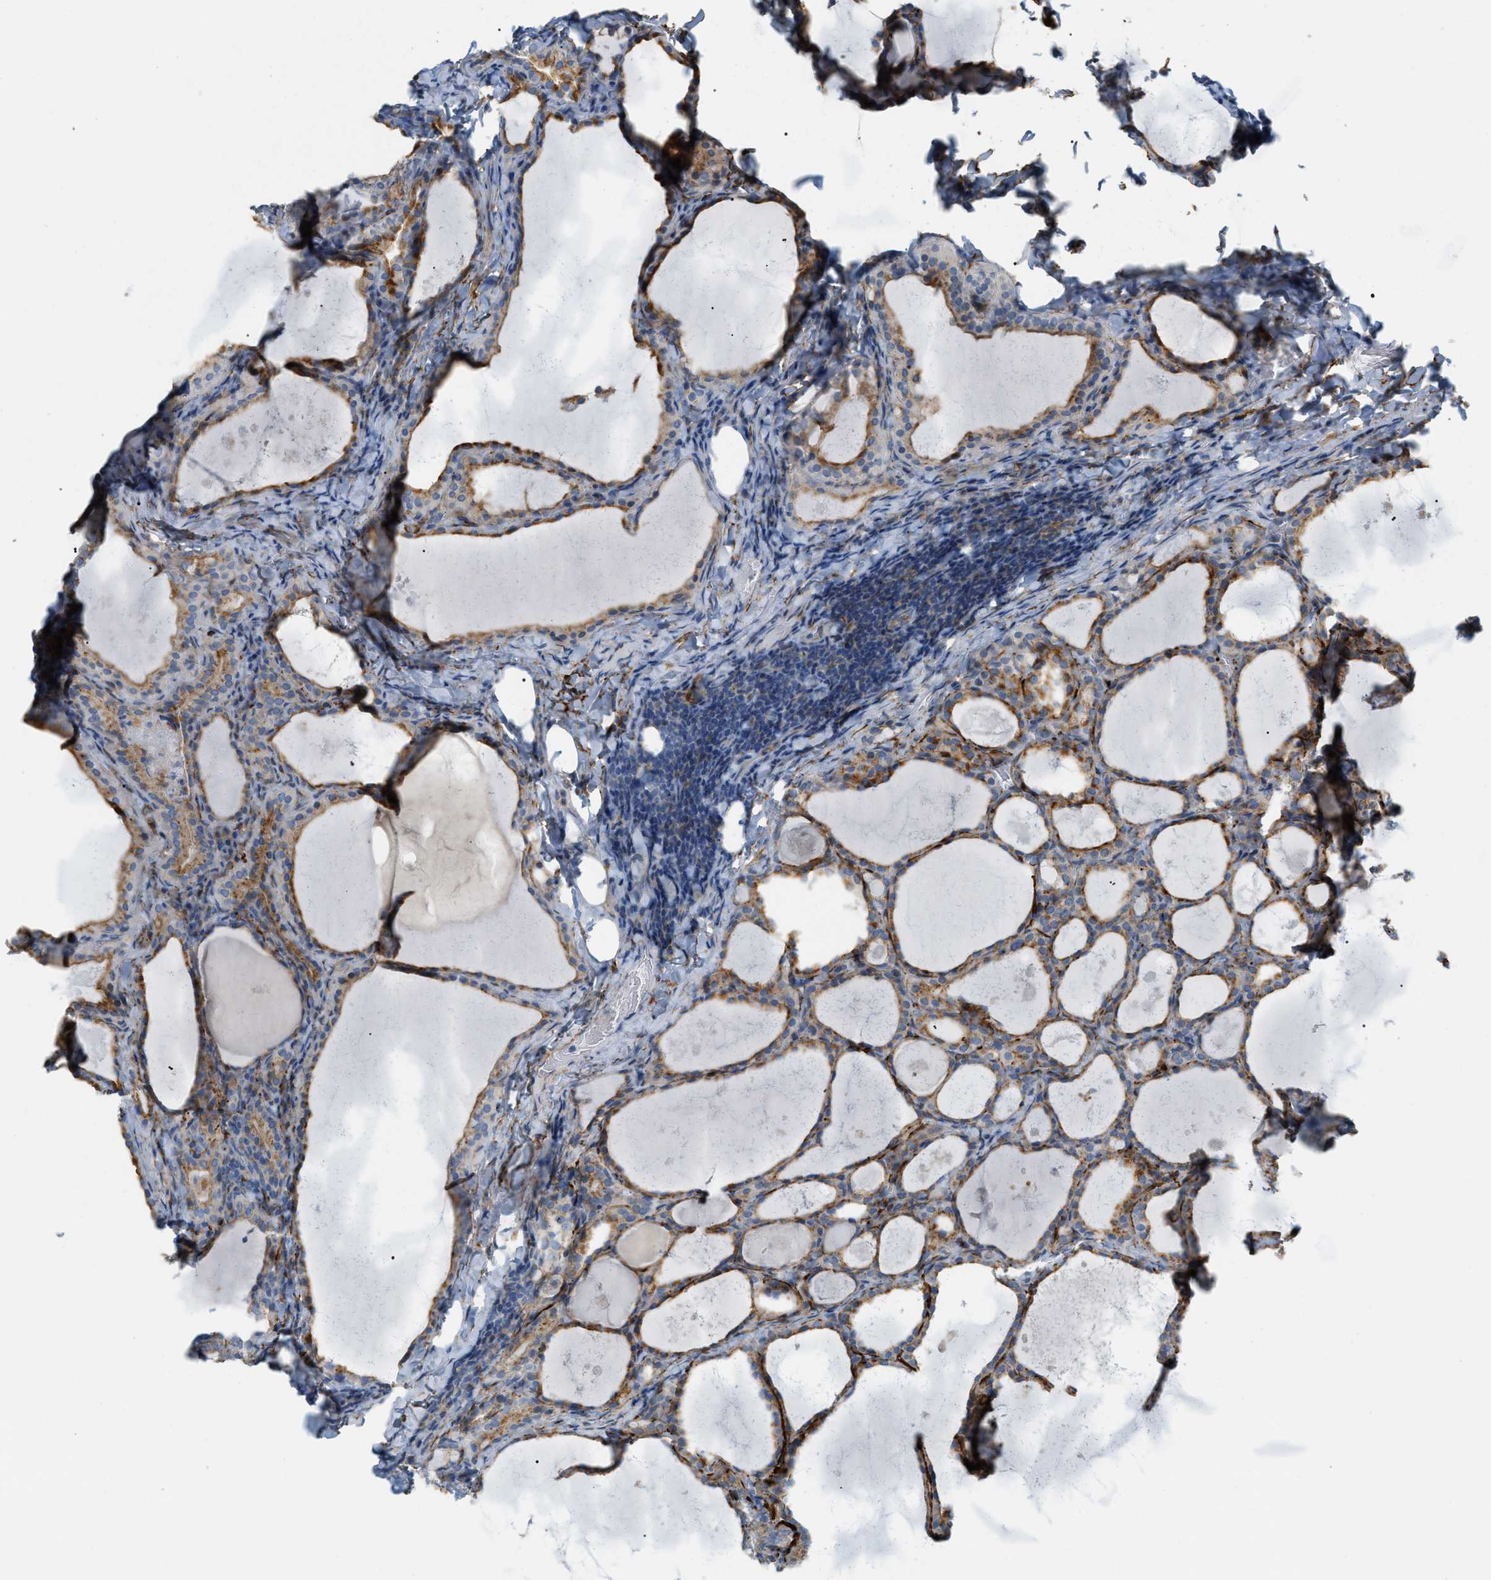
{"staining": {"intensity": "moderate", "quantity": ">75%", "location": "cytoplasmic/membranous"}, "tissue": "thyroid cancer", "cell_type": "Tumor cells", "image_type": "cancer", "snomed": [{"axis": "morphology", "description": "Papillary adenocarcinoma, NOS"}, {"axis": "topography", "description": "Thyroid gland"}], "caption": "Immunohistochemistry photomicrograph of human papillary adenocarcinoma (thyroid) stained for a protein (brown), which shows medium levels of moderate cytoplasmic/membranous positivity in approximately >75% of tumor cells.", "gene": "LMBRD1", "patient": {"sex": "female", "age": 42}}